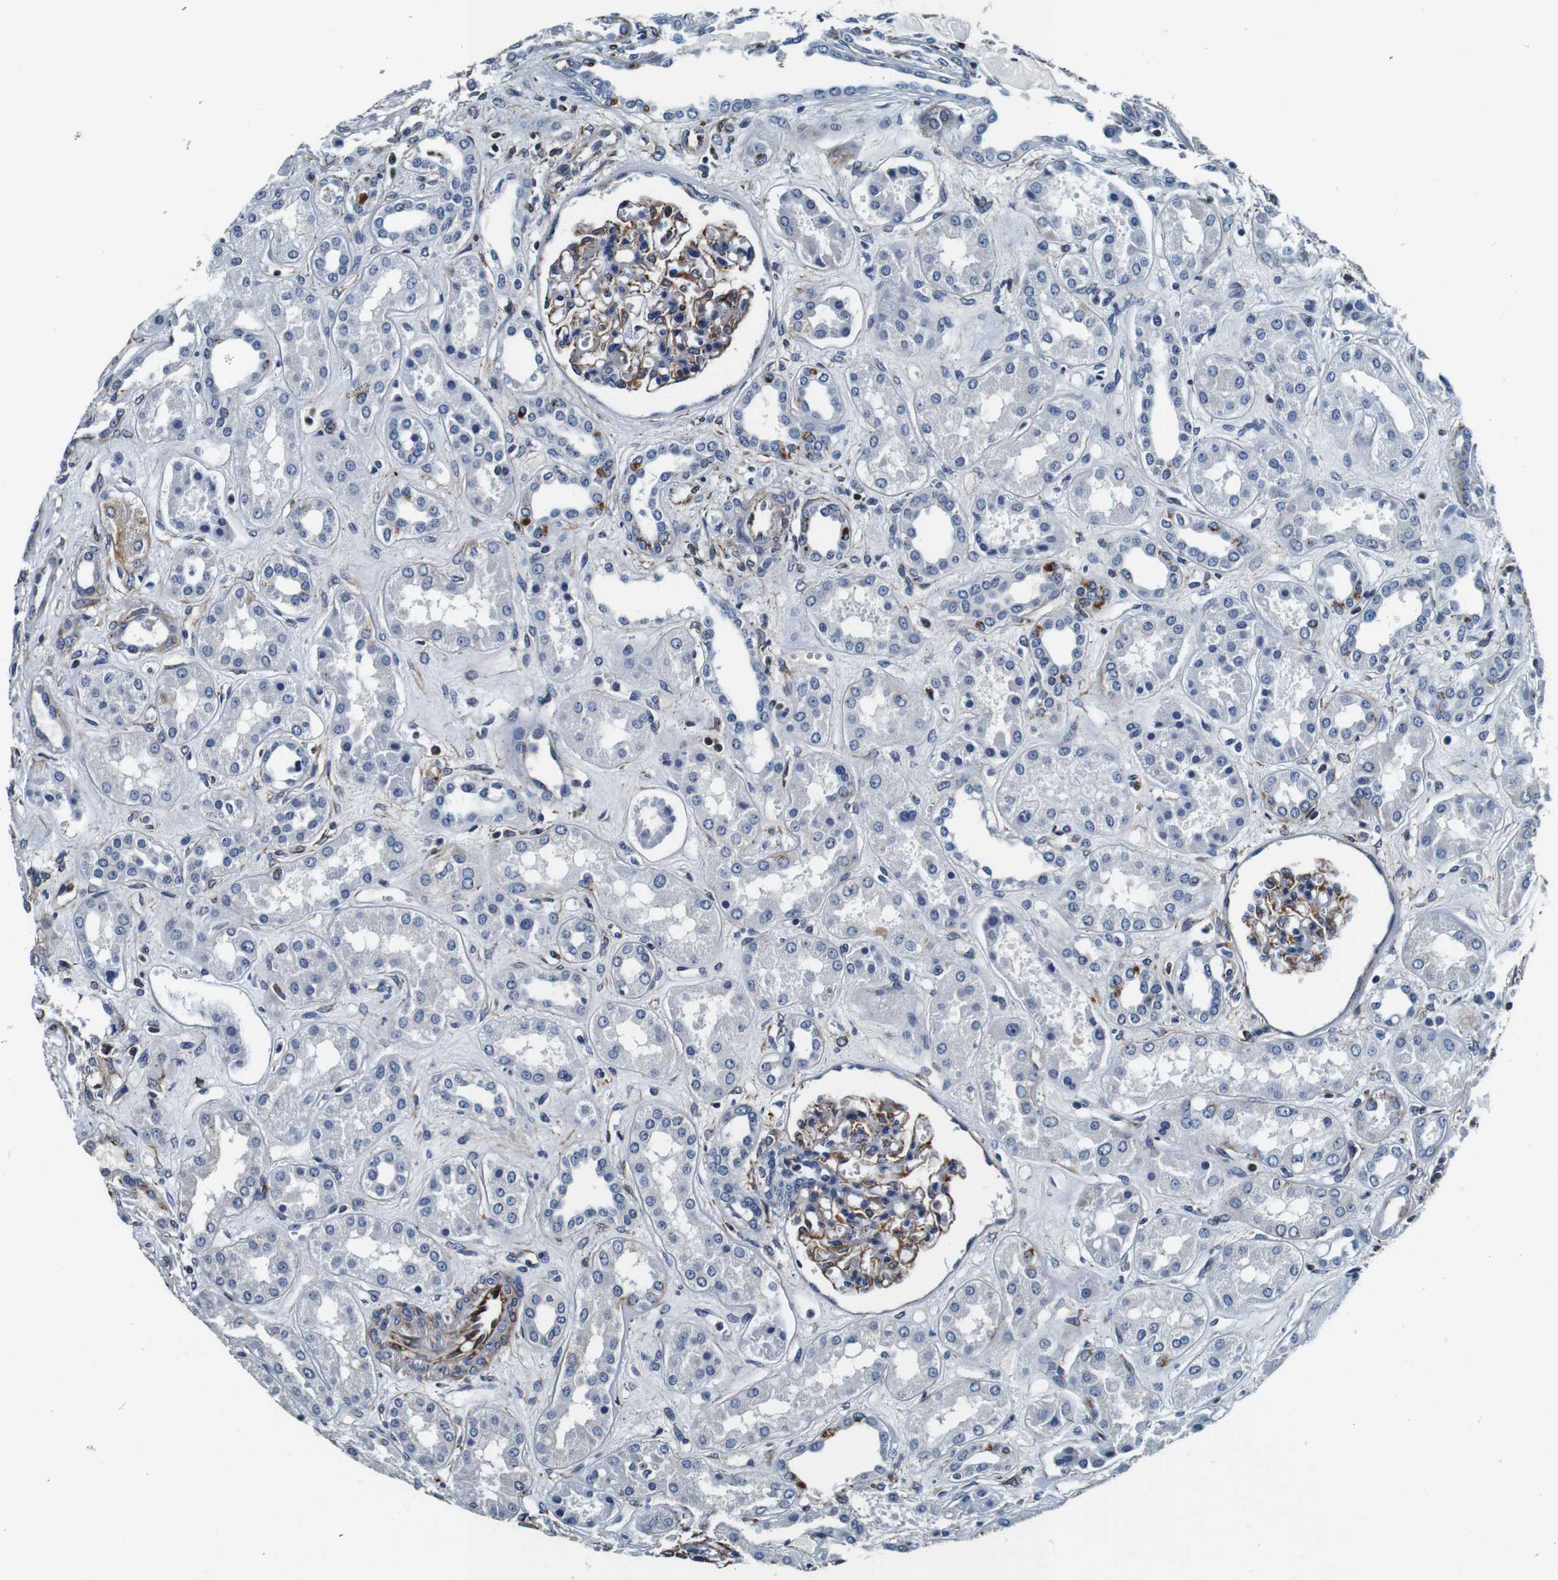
{"staining": {"intensity": "moderate", "quantity": "25%-75%", "location": "cytoplasmic/membranous"}, "tissue": "kidney", "cell_type": "Cells in glomeruli", "image_type": "normal", "snomed": [{"axis": "morphology", "description": "Normal tissue, NOS"}, {"axis": "topography", "description": "Kidney"}], "caption": "Immunohistochemistry histopathology image of unremarkable kidney: human kidney stained using IHC shows medium levels of moderate protein expression localized specifically in the cytoplasmic/membranous of cells in glomeruli, appearing as a cytoplasmic/membranous brown color.", "gene": "GJE1", "patient": {"sex": "male", "age": 59}}